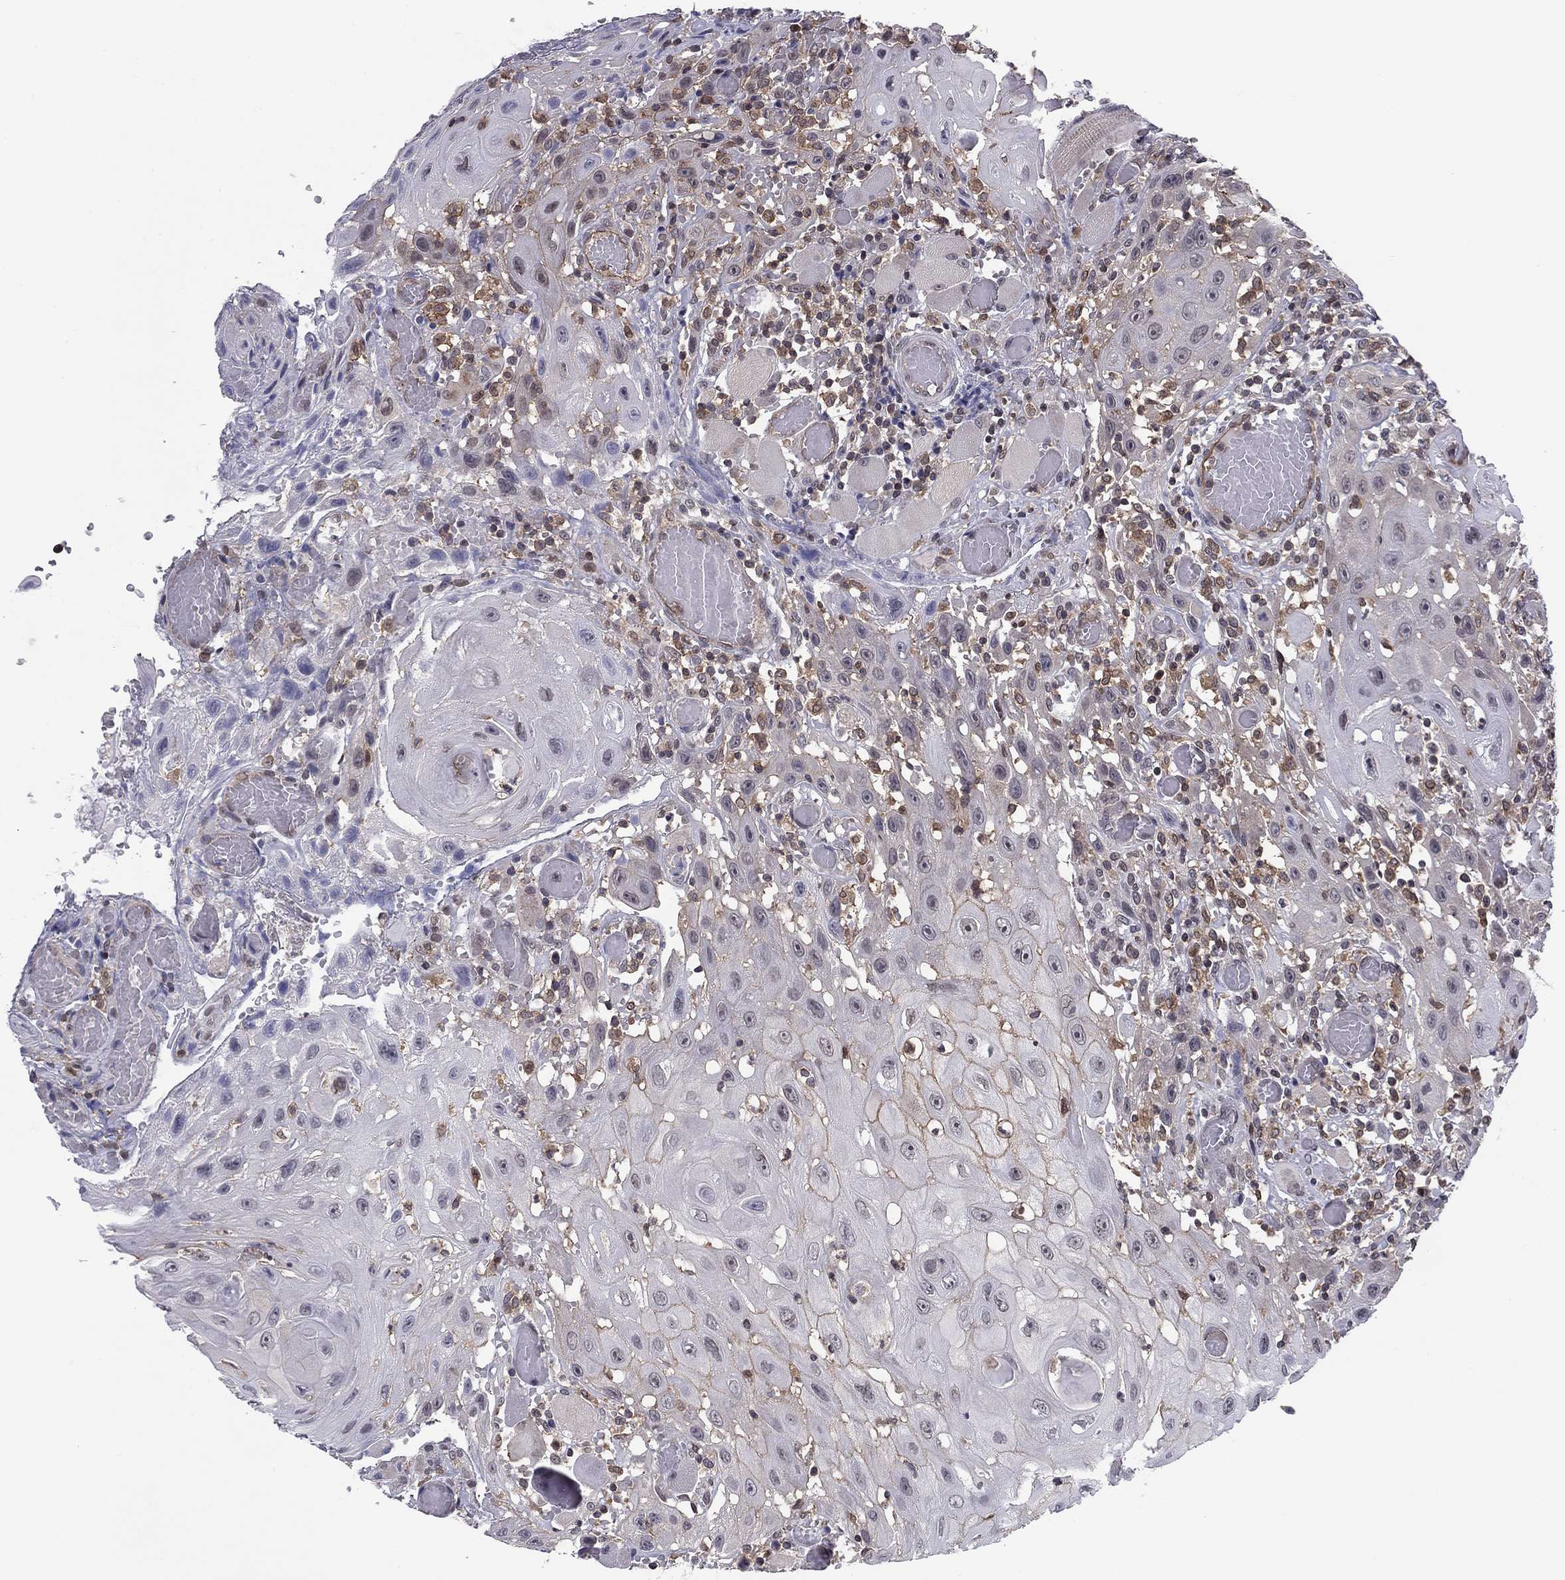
{"staining": {"intensity": "negative", "quantity": "none", "location": "none"}, "tissue": "head and neck cancer", "cell_type": "Tumor cells", "image_type": "cancer", "snomed": [{"axis": "morphology", "description": "Normal tissue, NOS"}, {"axis": "morphology", "description": "Squamous cell carcinoma, NOS"}, {"axis": "topography", "description": "Oral tissue"}, {"axis": "topography", "description": "Head-Neck"}], "caption": "Tumor cells are negative for brown protein staining in head and neck cancer (squamous cell carcinoma).", "gene": "PLCB2", "patient": {"sex": "male", "age": 71}}